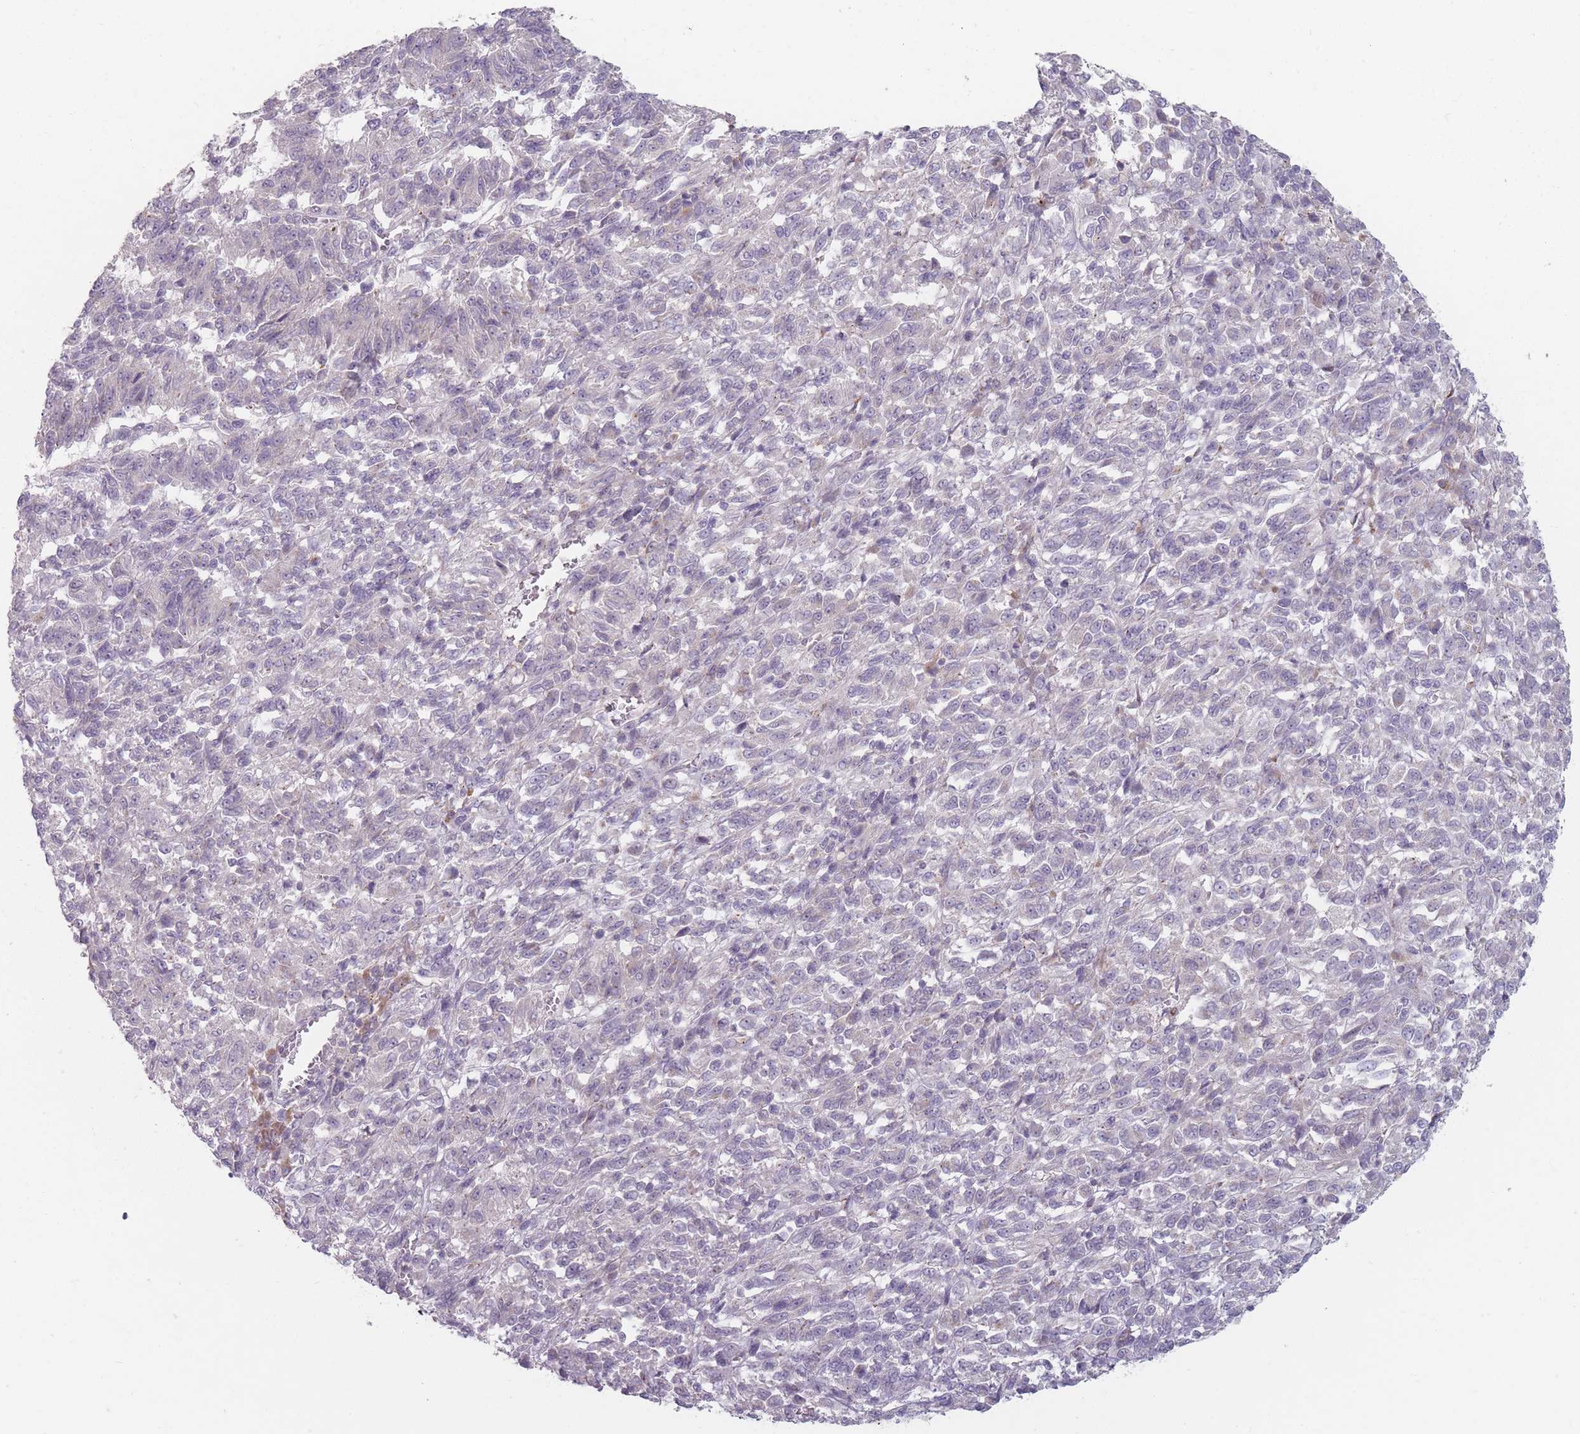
{"staining": {"intensity": "negative", "quantity": "none", "location": "none"}, "tissue": "melanoma", "cell_type": "Tumor cells", "image_type": "cancer", "snomed": [{"axis": "morphology", "description": "Malignant melanoma, Metastatic site"}, {"axis": "topography", "description": "Lung"}], "caption": "Immunohistochemistry of human melanoma reveals no positivity in tumor cells.", "gene": "AKAIN1", "patient": {"sex": "male", "age": 64}}